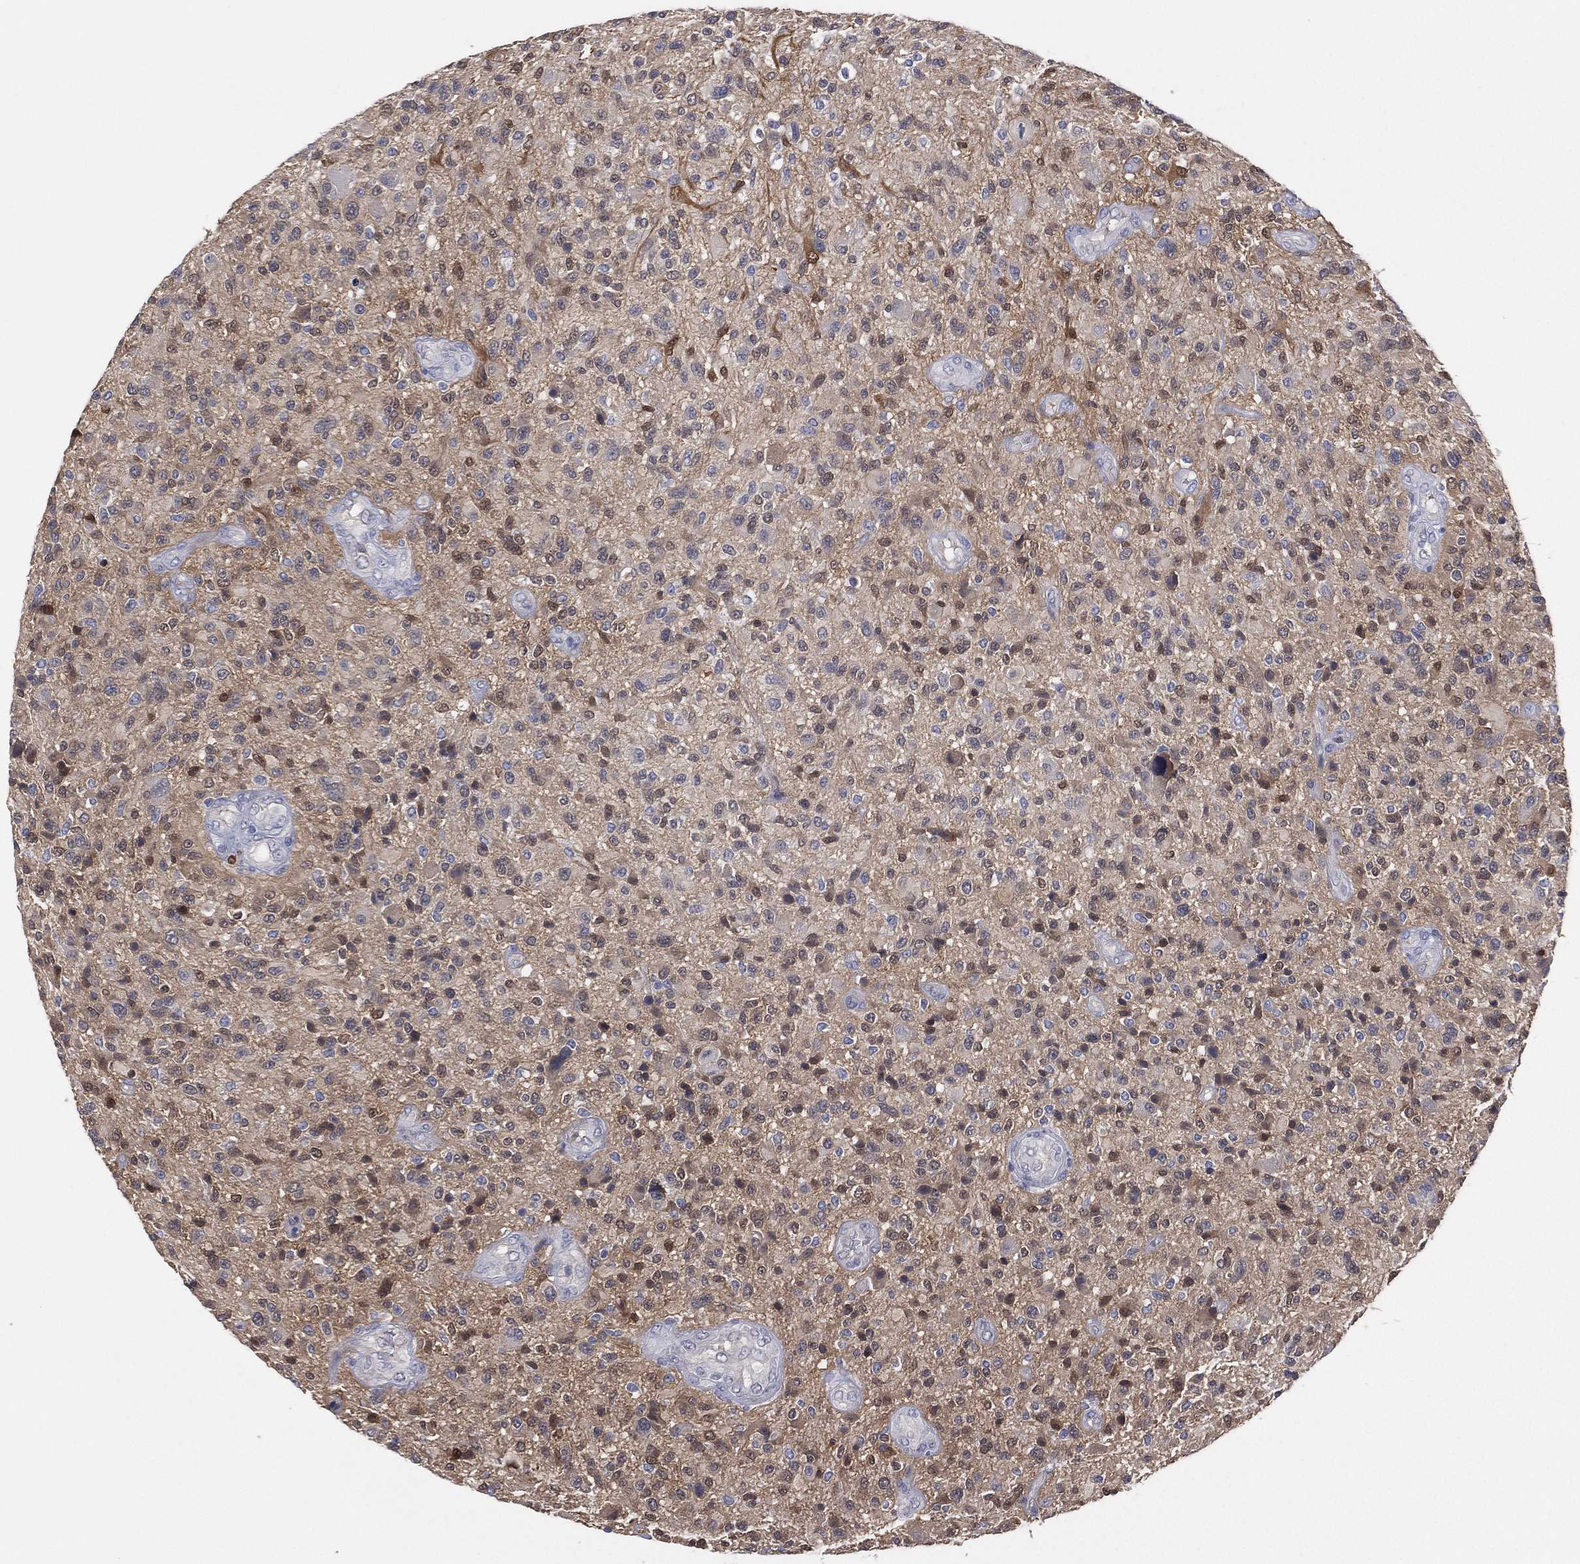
{"staining": {"intensity": "weak", "quantity": "<25%", "location": "cytoplasmic/membranous,nuclear"}, "tissue": "glioma", "cell_type": "Tumor cells", "image_type": "cancer", "snomed": [{"axis": "morphology", "description": "Glioma, malignant, High grade"}, {"axis": "topography", "description": "Brain"}], "caption": "High power microscopy photomicrograph of an IHC photomicrograph of glioma, revealing no significant positivity in tumor cells. (DAB IHC with hematoxylin counter stain).", "gene": "DDAH1", "patient": {"sex": "male", "age": 47}}